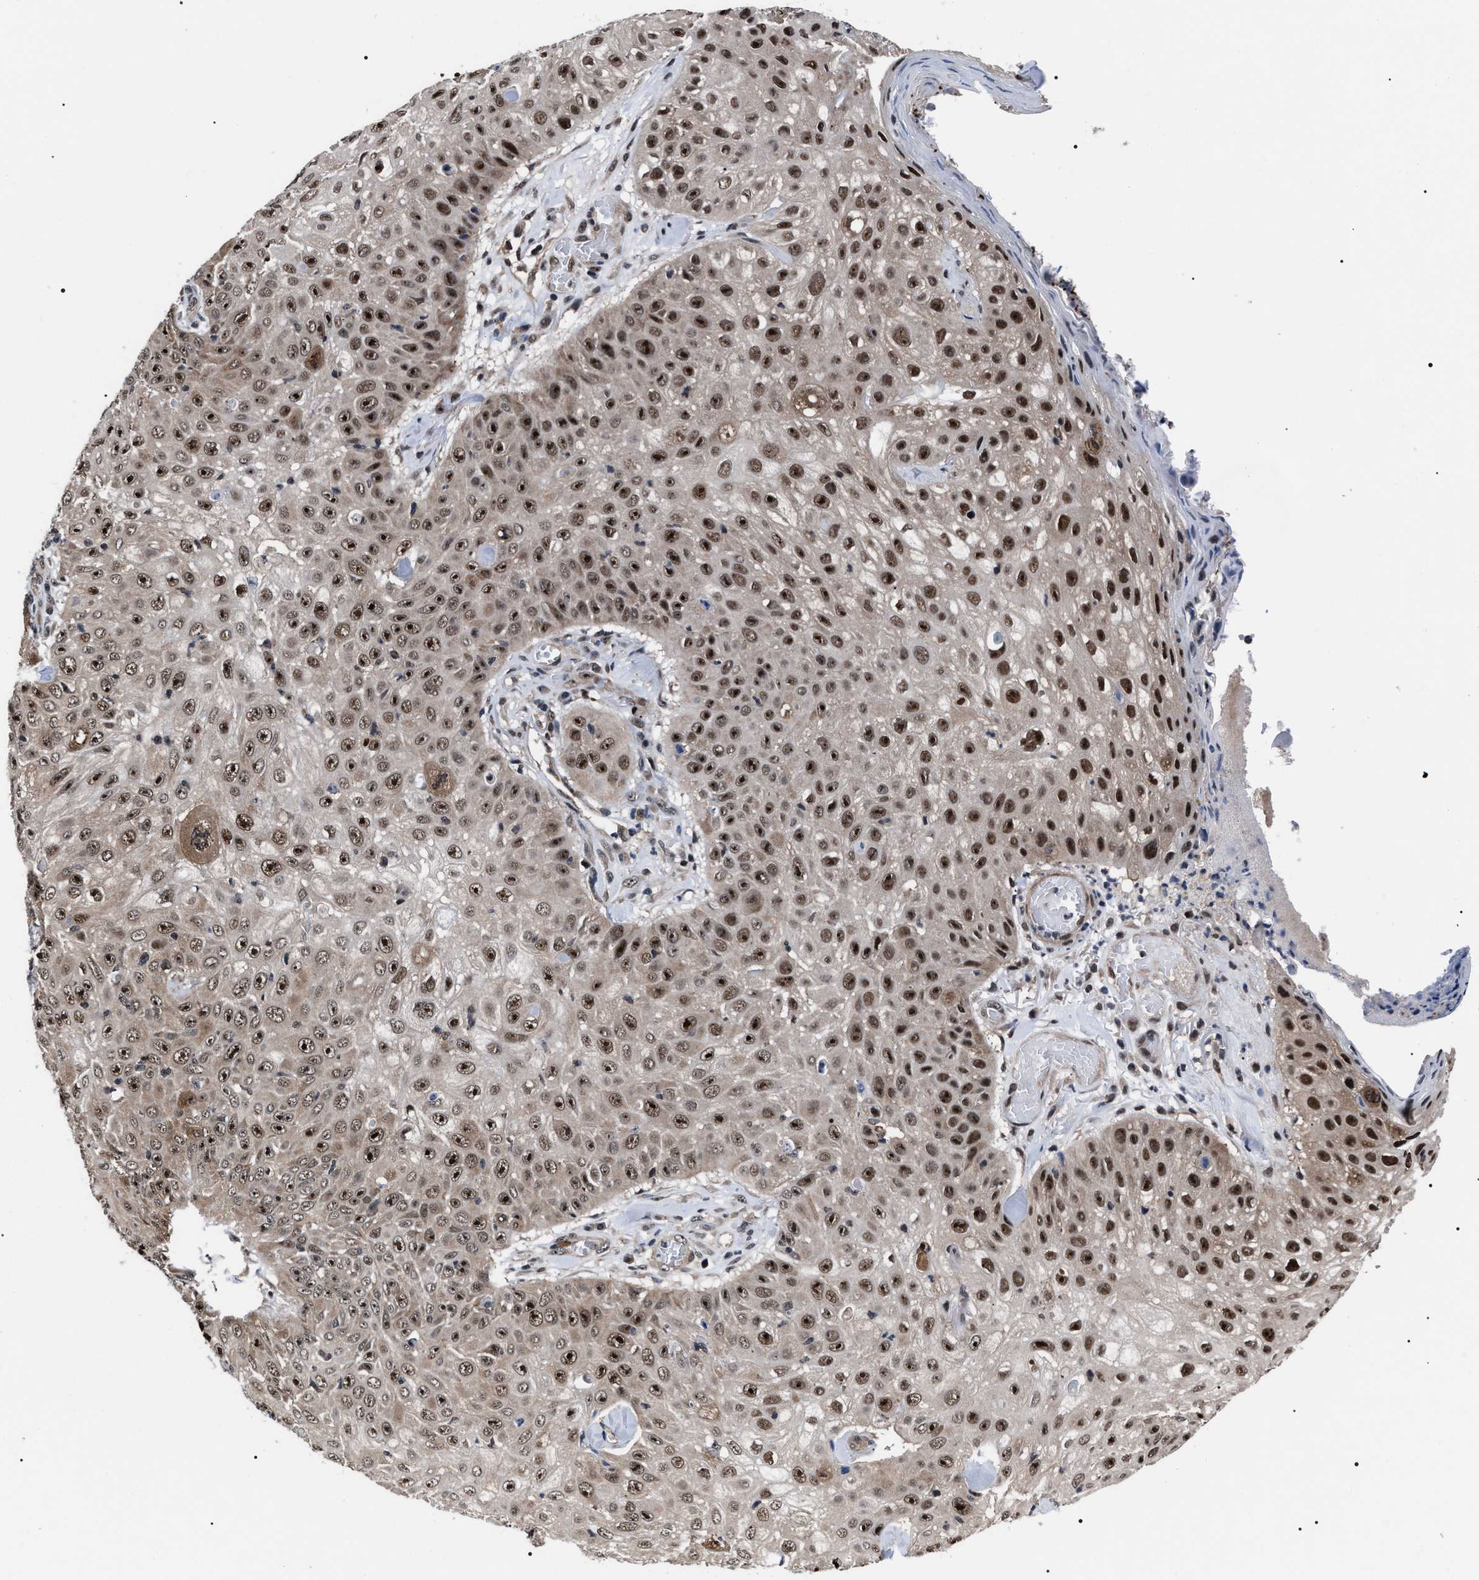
{"staining": {"intensity": "strong", "quantity": ">75%", "location": "nuclear"}, "tissue": "skin cancer", "cell_type": "Tumor cells", "image_type": "cancer", "snomed": [{"axis": "morphology", "description": "Squamous cell carcinoma, NOS"}, {"axis": "topography", "description": "Skin"}], "caption": "Protein positivity by immunohistochemistry demonstrates strong nuclear positivity in about >75% of tumor cells in skin squamous cell carcinoma.", "gene": "CSNK2A1", "patient": {"sex": "male", "age": 86}}